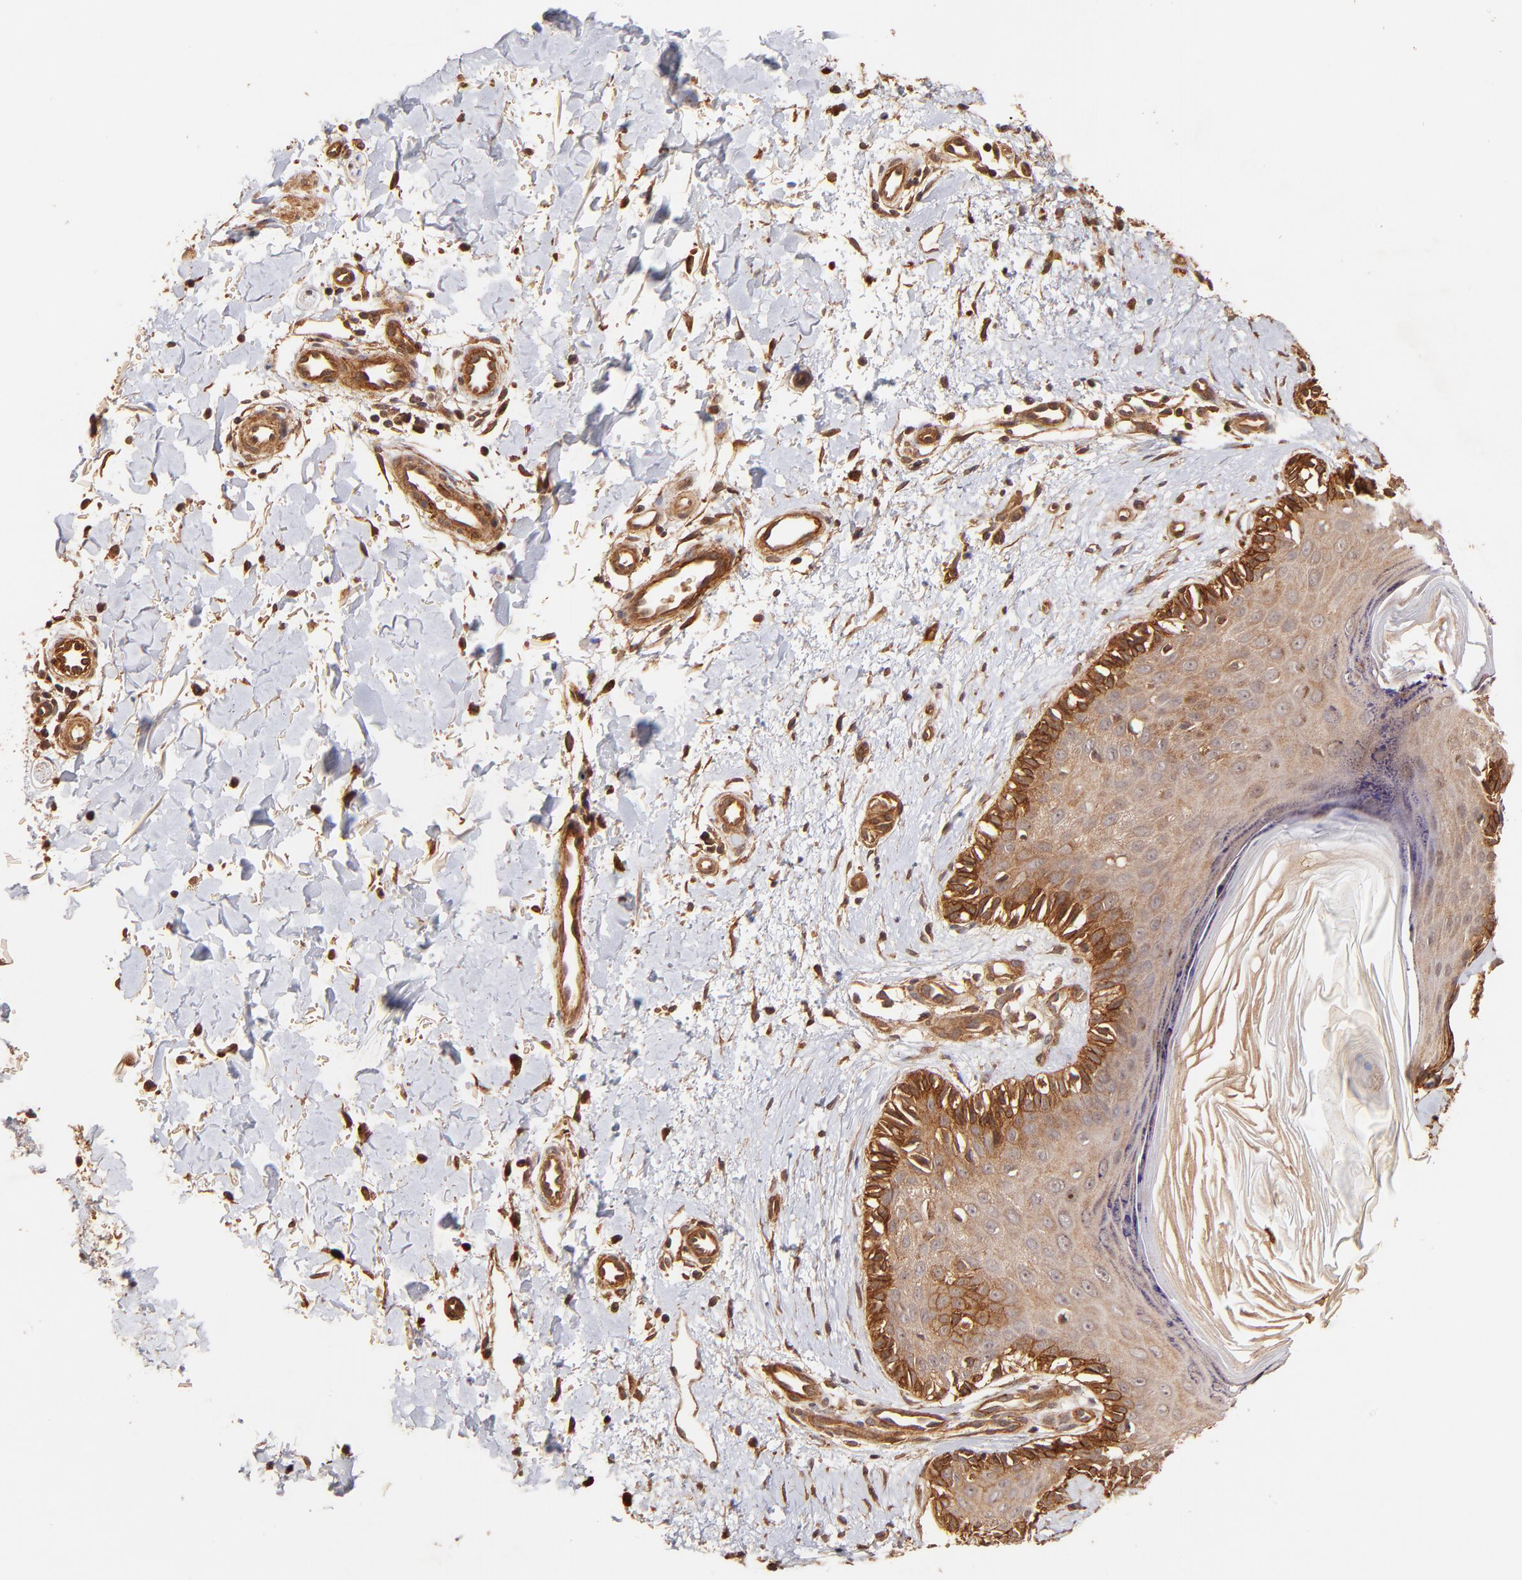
{"staining": {"intensity": "strong", "quantity": ">75%", "location": "cytoplasmic/membranous"}, "tissue": "melanoma", "cell_type": "Tumor cells", "image_type": "cancer", "snomed": [{"axis": "morphology", "description": "Normal tissue, NOS"}, {"axis": "morphology", "description": "Malignant melanoma, NOS"}, {"axis": "topography", "description": "Skin"}], "caption": "Strong cytoplasmic/membranous staining for a protein is present in about >75% of tumor cells of melanoma using IHC.", "gene": "ITGB1", "patient": {"sex": "male", "age": 83}}